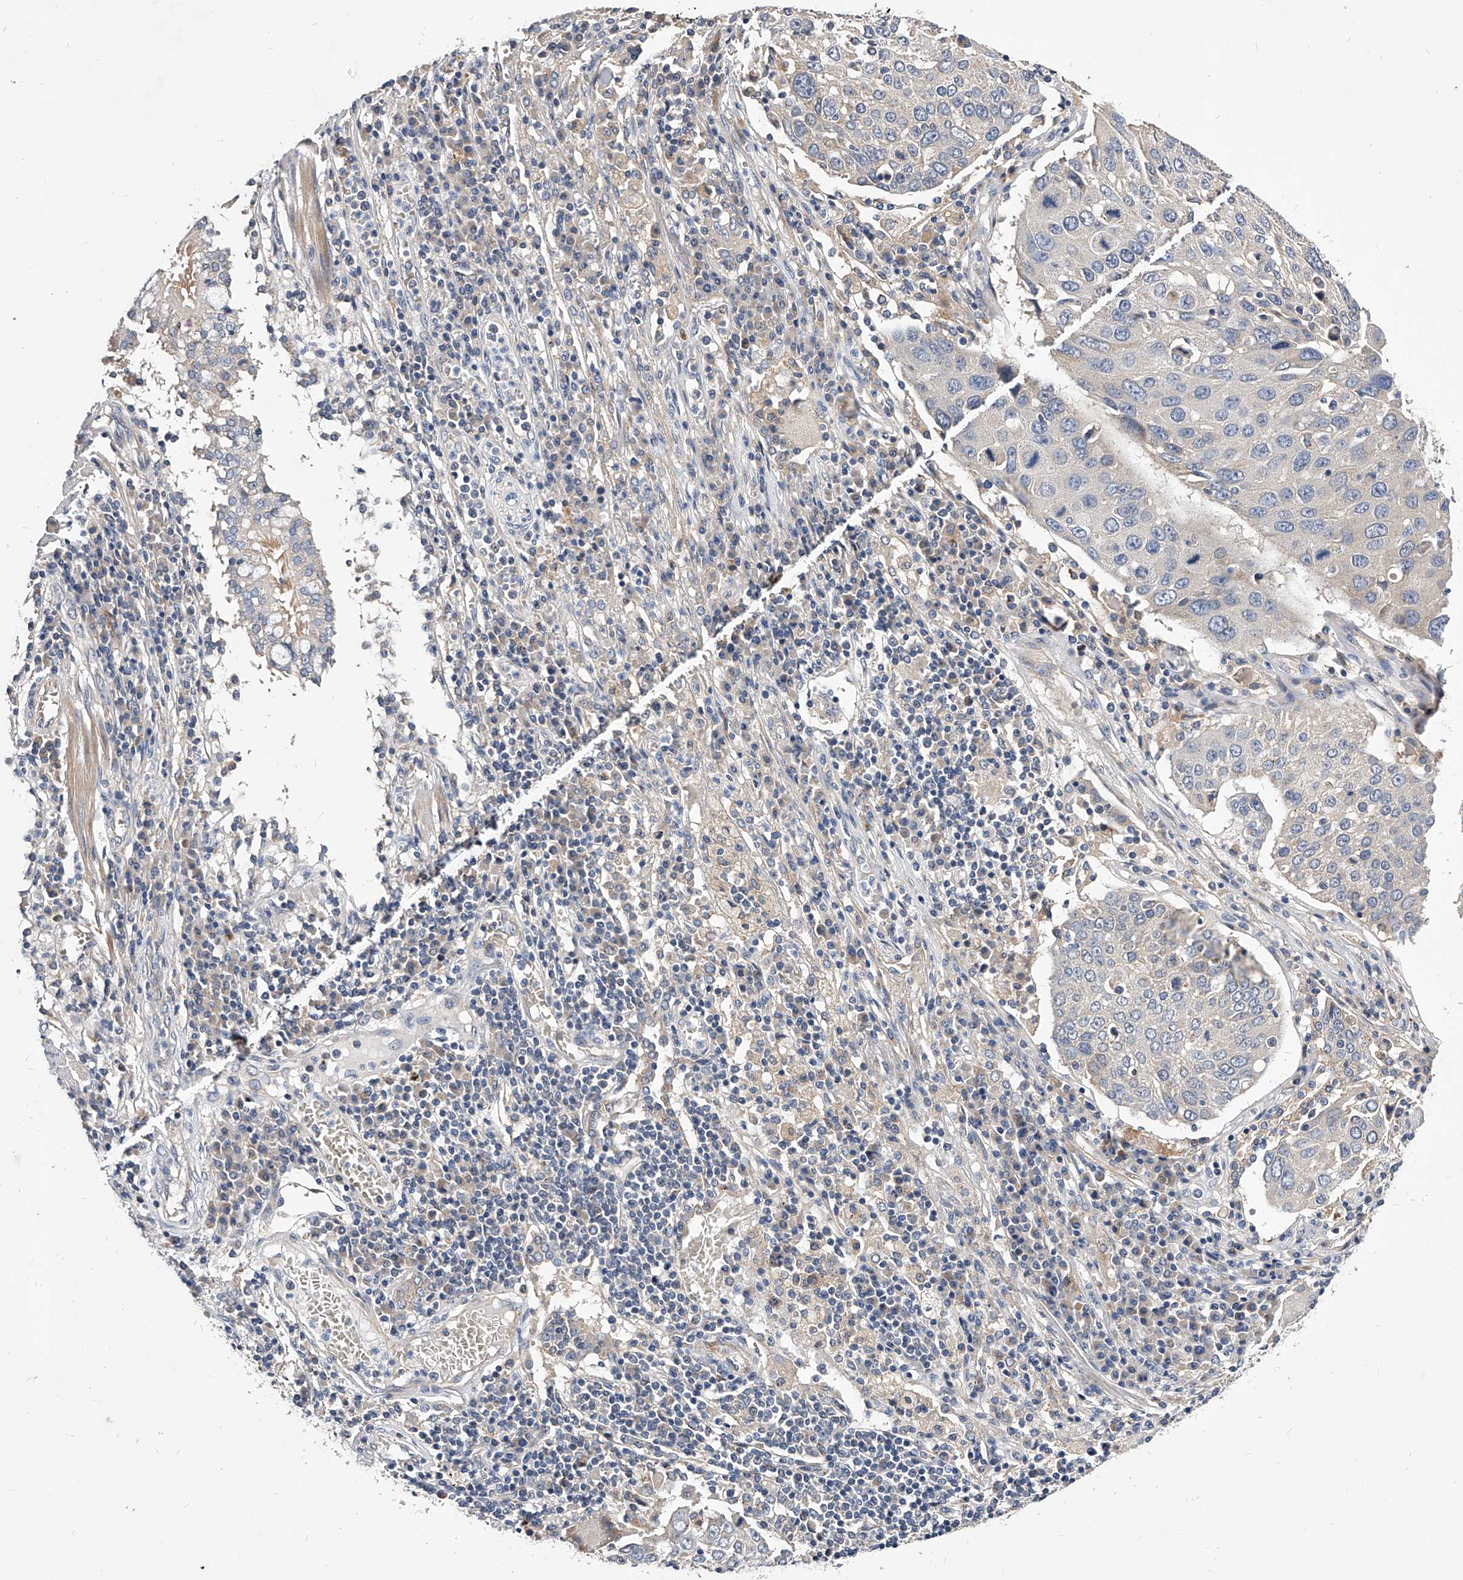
{"staining": {"intensity": "negative", "quantity": "none", "location": "none"}, "tissue": "lung cancer", "cell_type": "Tumor cells", "image_type": "cancer", "snomed": [{"axis": "morphology", "description": "Squamous cell carcinoma, NOS"}, {"axis": "topography", "description": "Lung"}], "caption": "Immunohistochemistry (IHC) of lung cancer (squamous cell carcinoma) reveals no positivity in tumor cells.", "gene": "ARL4C", "patient": {"sex": "male", "age": 65}}